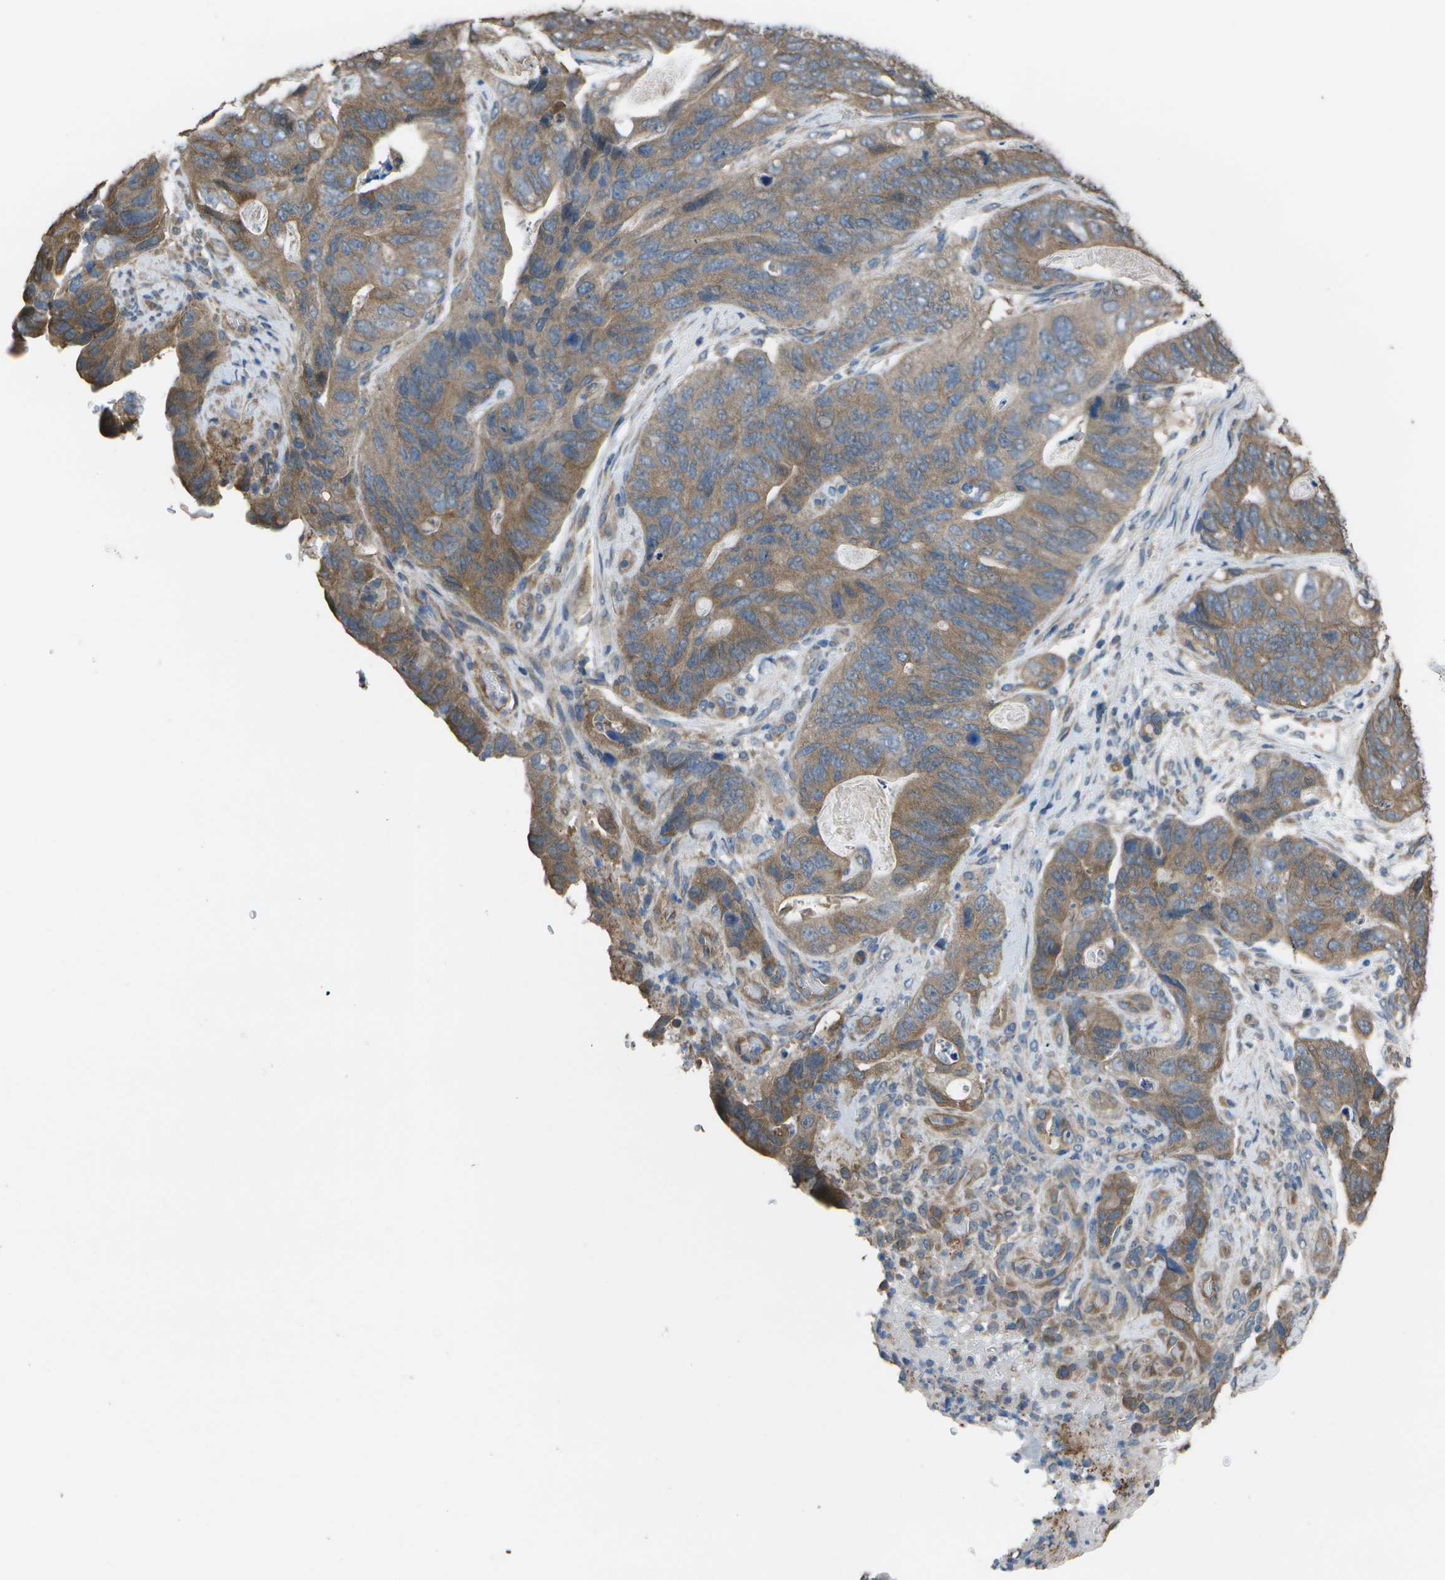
{"staining": {"intensity": "moderate", "quantity": ">75%", "location": "cytoplasmic/membranous"}, "tissue": "stomach cancer", "cell_type": "Tumor cells", "image_type": "cancer", "snomed": [{"axis": "morphology", "description": "Adenocarcinoma, NOS"}, {"axis": "topography", "description": "Stomach"}], "caption": "There is medium levels of moderate cytoplasmic/membranous staining in tumor cells of stomach adenocarcinoma, as demonstrated by immunohistochemical staining (brown color).", "gene": "CLNS1A", "patient": {"sex": "female", "age": 89}}